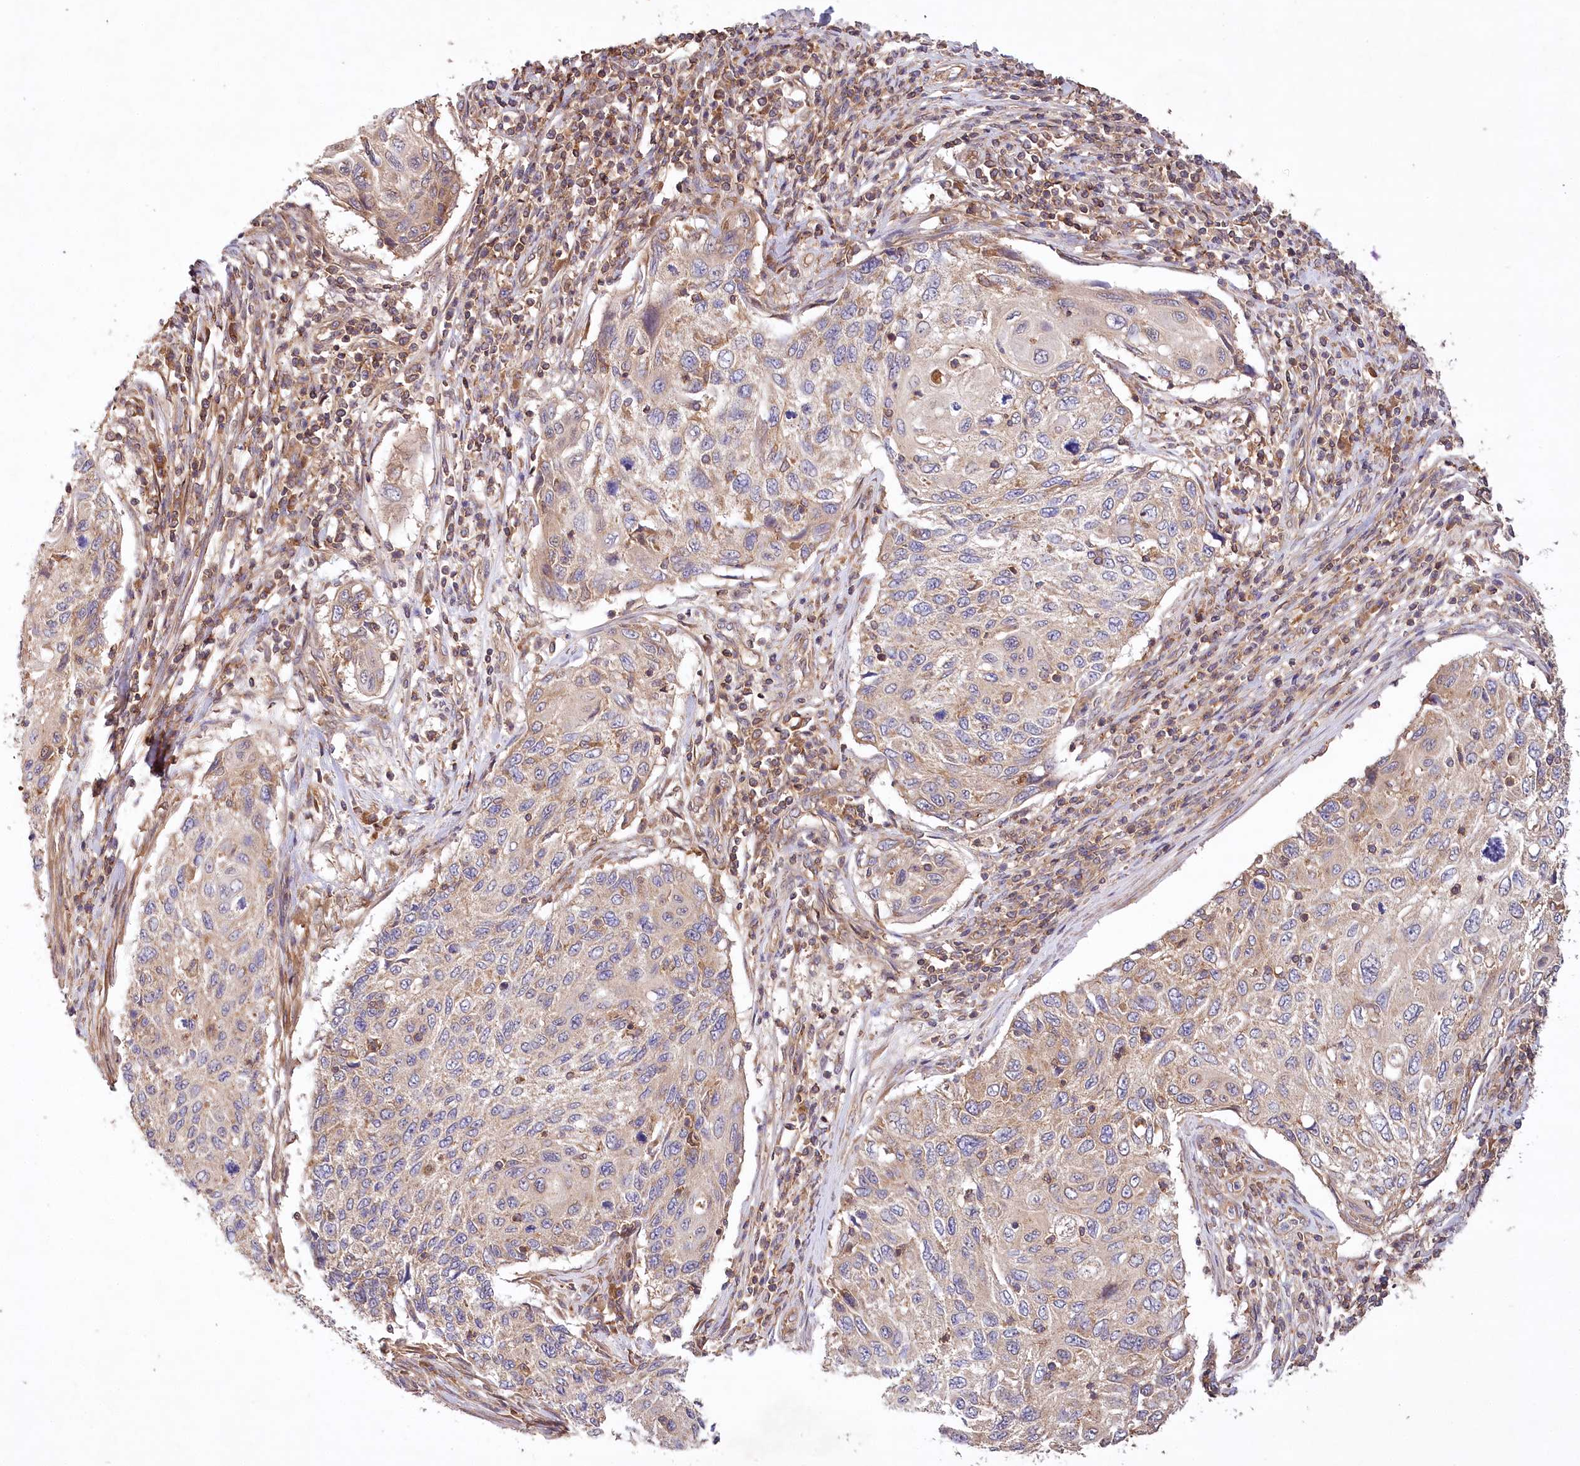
{"staining": {"intensity": "weak", "quantity": "25%-75%", "location": "cytoplasmic/membranous"}, "tissue": "cervical cancer", "cell_type": "Tumor cells", "image_type": "cancer", "snomed": [{"axis": "morphology", "description": "Squamous cell carcinoma, NOS"}, {"axis": "topography", "description": "Cervix"}], "caption": "A low amount of weak cytoplasmic/membranous expression is appreciated in approximately 25%-75% of tumor cells in cervical cancer (squamous cell carcinoma) tissue.", "gene": "LSS", "patient": {"sex": "female", "age": 70}}